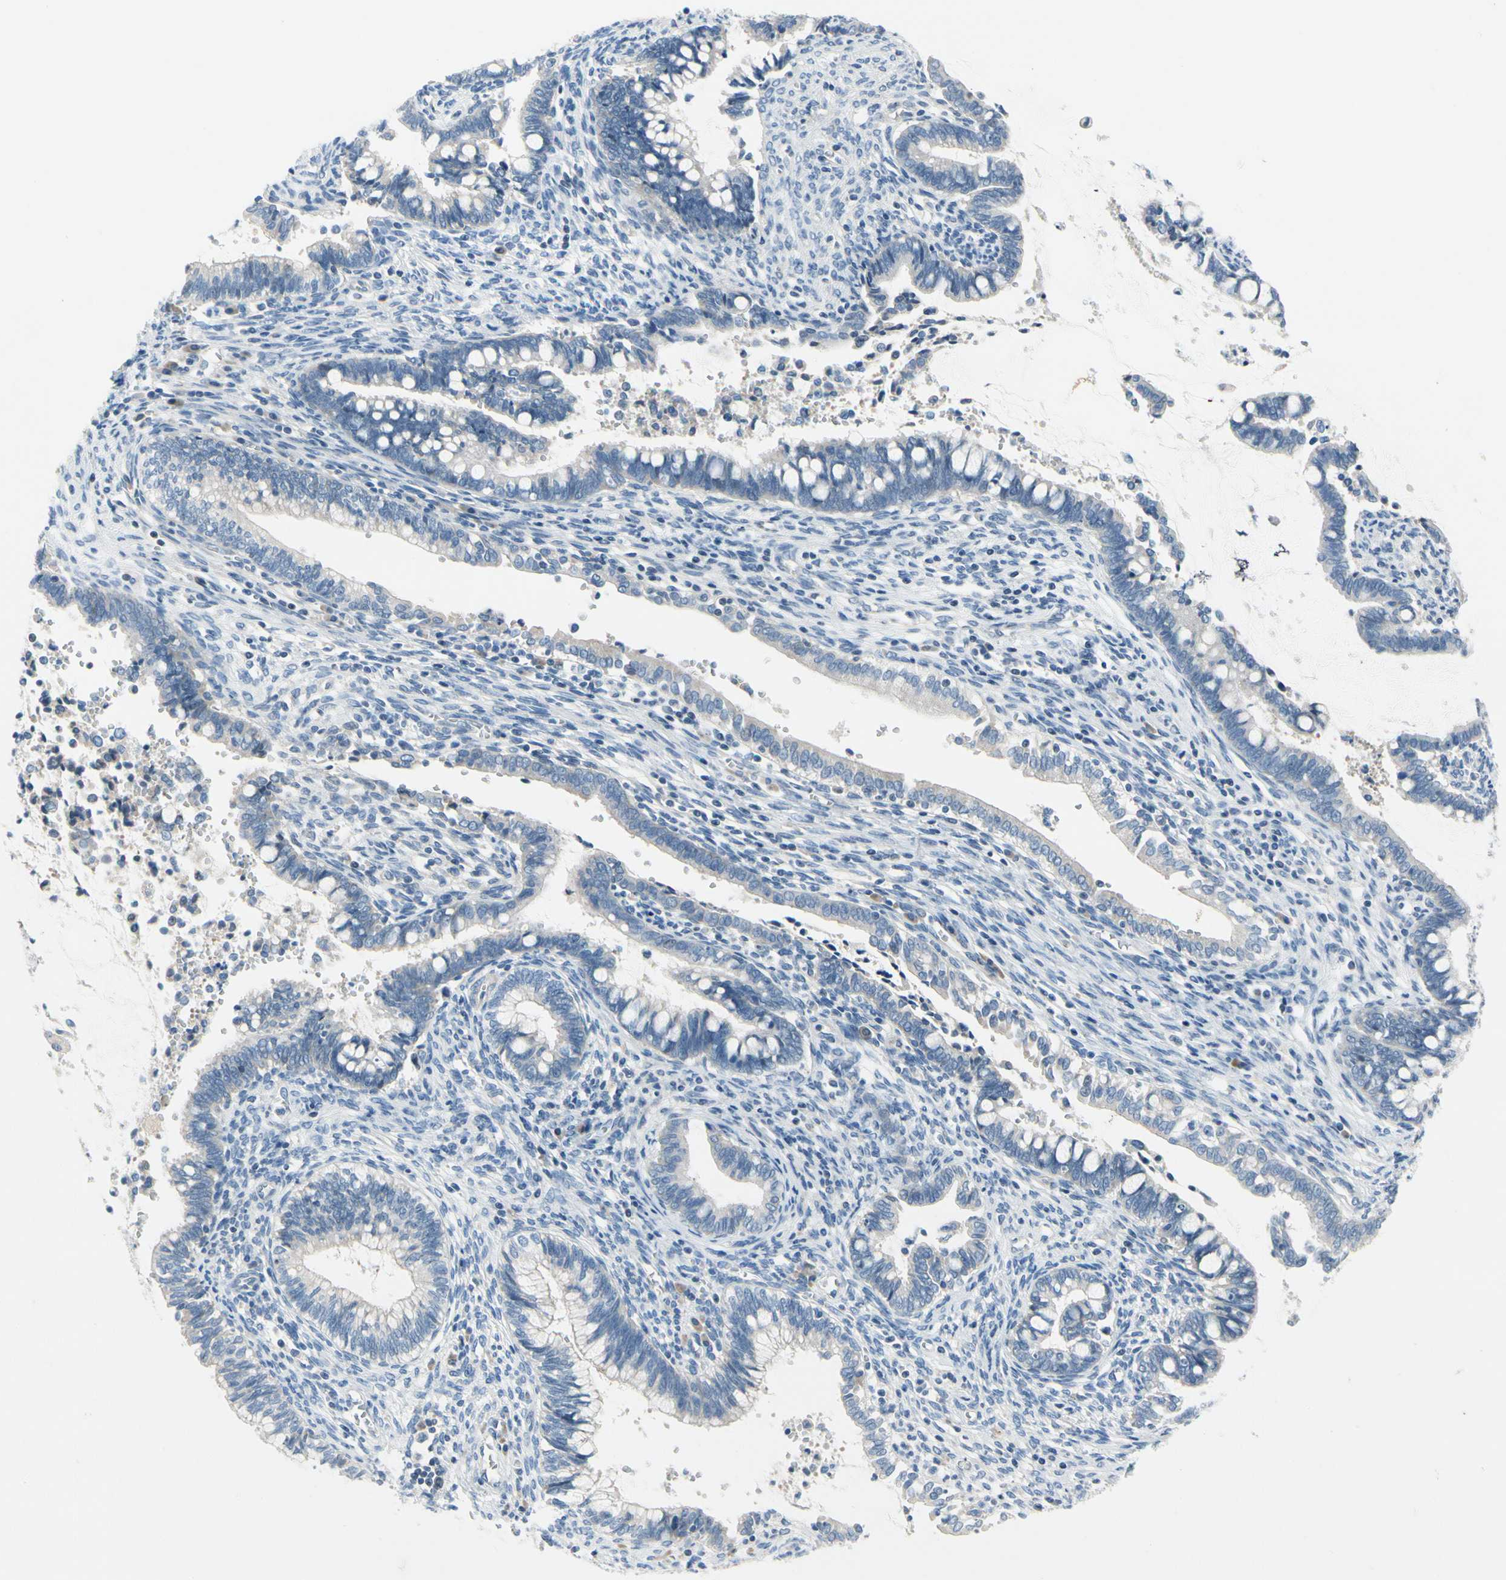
{"staining": {"intensity": "negative", "quantity": "none", "location": "none"}, "tissue": "cervical cancer", "cell_type": "Tumor cells", "image_type": "cancer", "snomed": [{"axis": "morphology", "description": "Adenocarcinoma, NOS"}, {"axis": "topography", "description": "Cervix"}], "caption": "Protein analysis of adenocarcinoma (cervical) reveals no significant expression in tumor cells. The staining was performed using DAB (3,3'-diaminobenzidine) to visualize the protein expression in brown, while the nuclei were stained in blue with hematoxylin (Magnification: 20x).", "gene": "FCER2", "patient": {"sex": "female", "age": 44}}